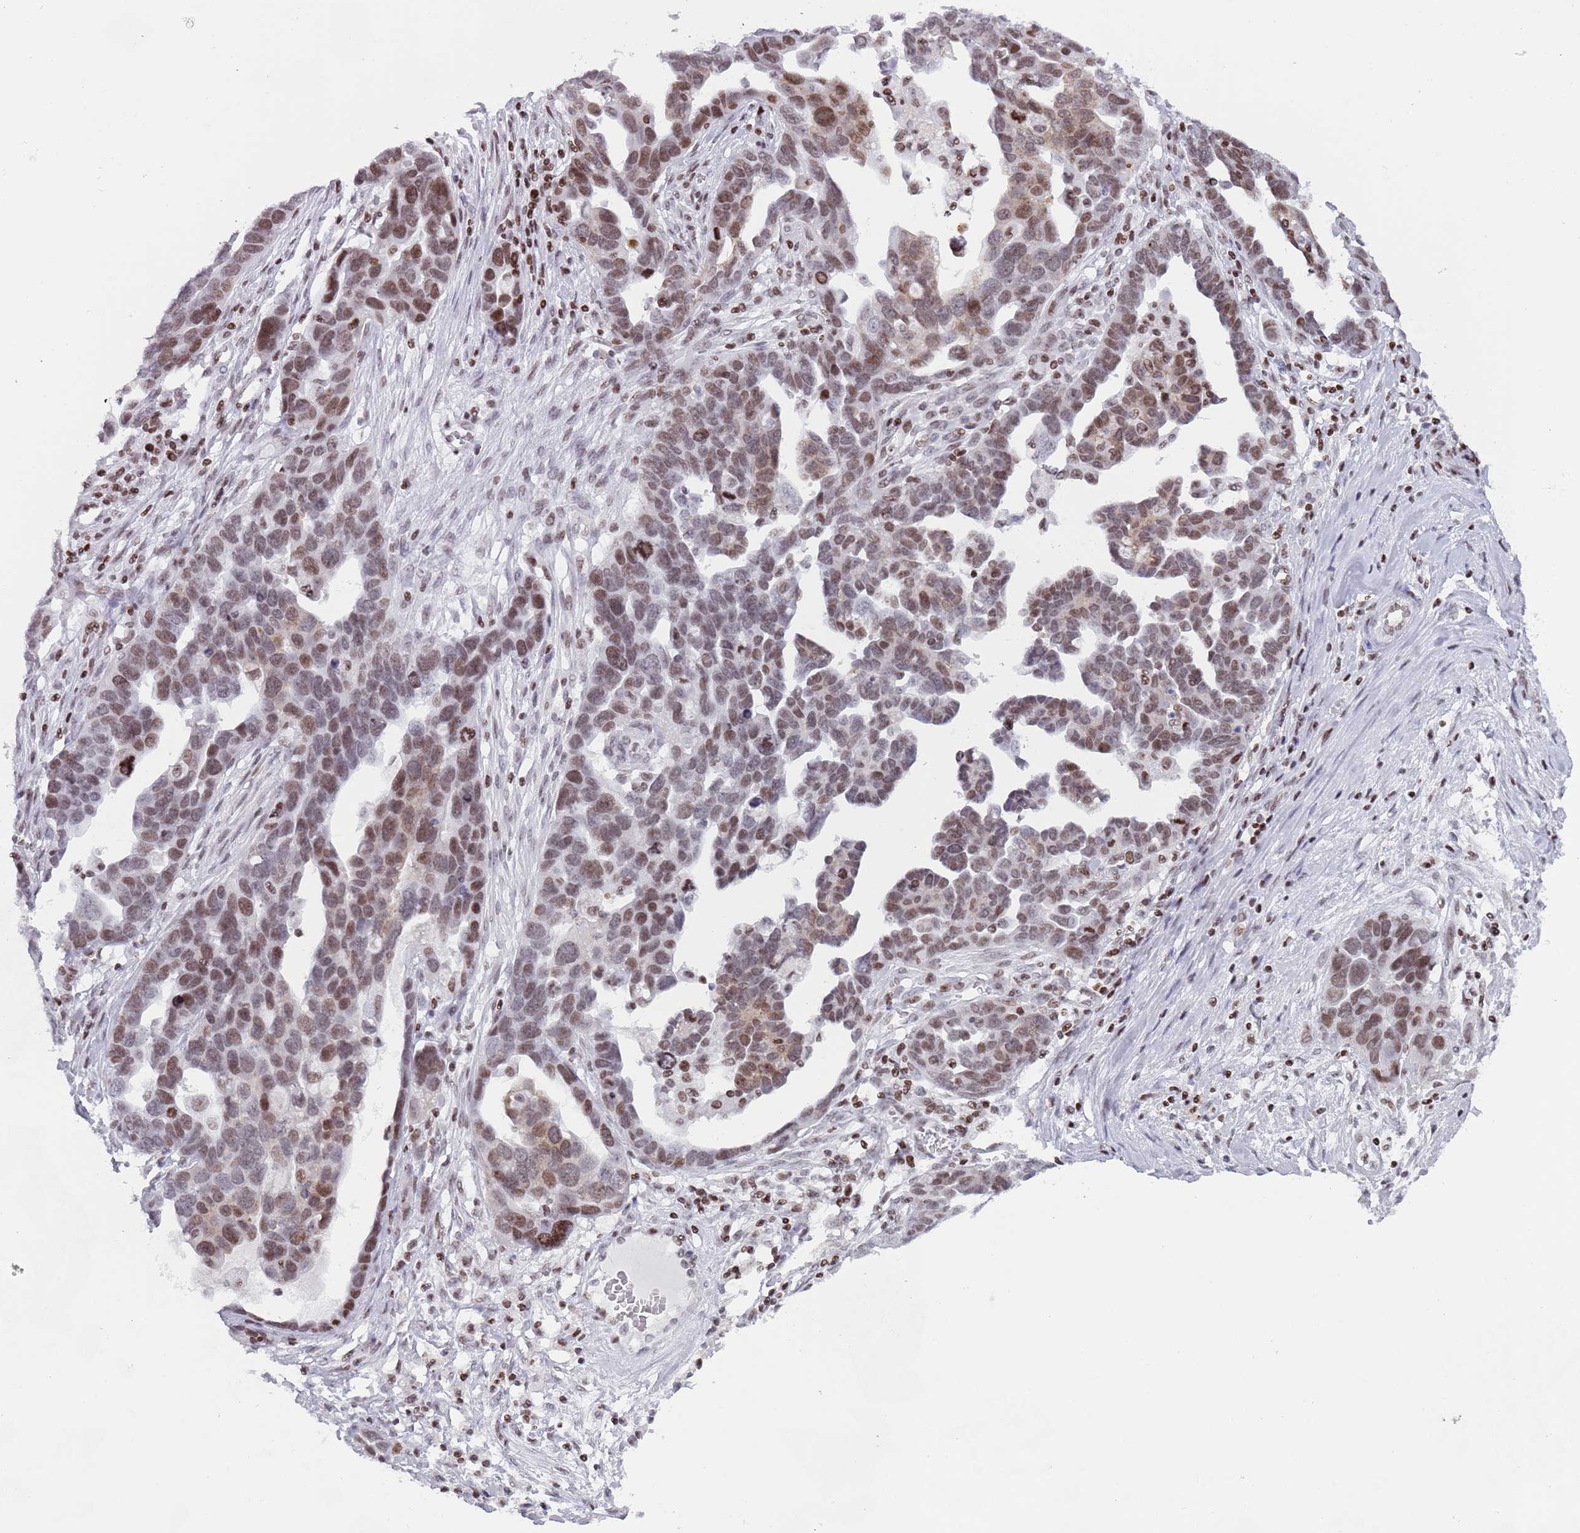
{"staining": {"intensity": "moderate", "quantity": ">75%", "location": "nuclear"}, "tissue": "ovarian cancer", "cell_type": "Tumor cells", "image_type": "cancer", "snomed": [{"axis": "morphology", "description": "Cystadenocarcinoma, serous, NOS"}, {"axis": "topography", "description": "Ovary"}], "caption": "Immunohistochemistry (IHC) (DAB (3,3'-diaminobenzidine)) staining of human ovarian cancer (serous cystadenocarcinoma) shows moderate nuclear protein staining in about >75% of tumor cells.", "gene": "HDAC8", "patient": {"sex": "female", "age": 54}}